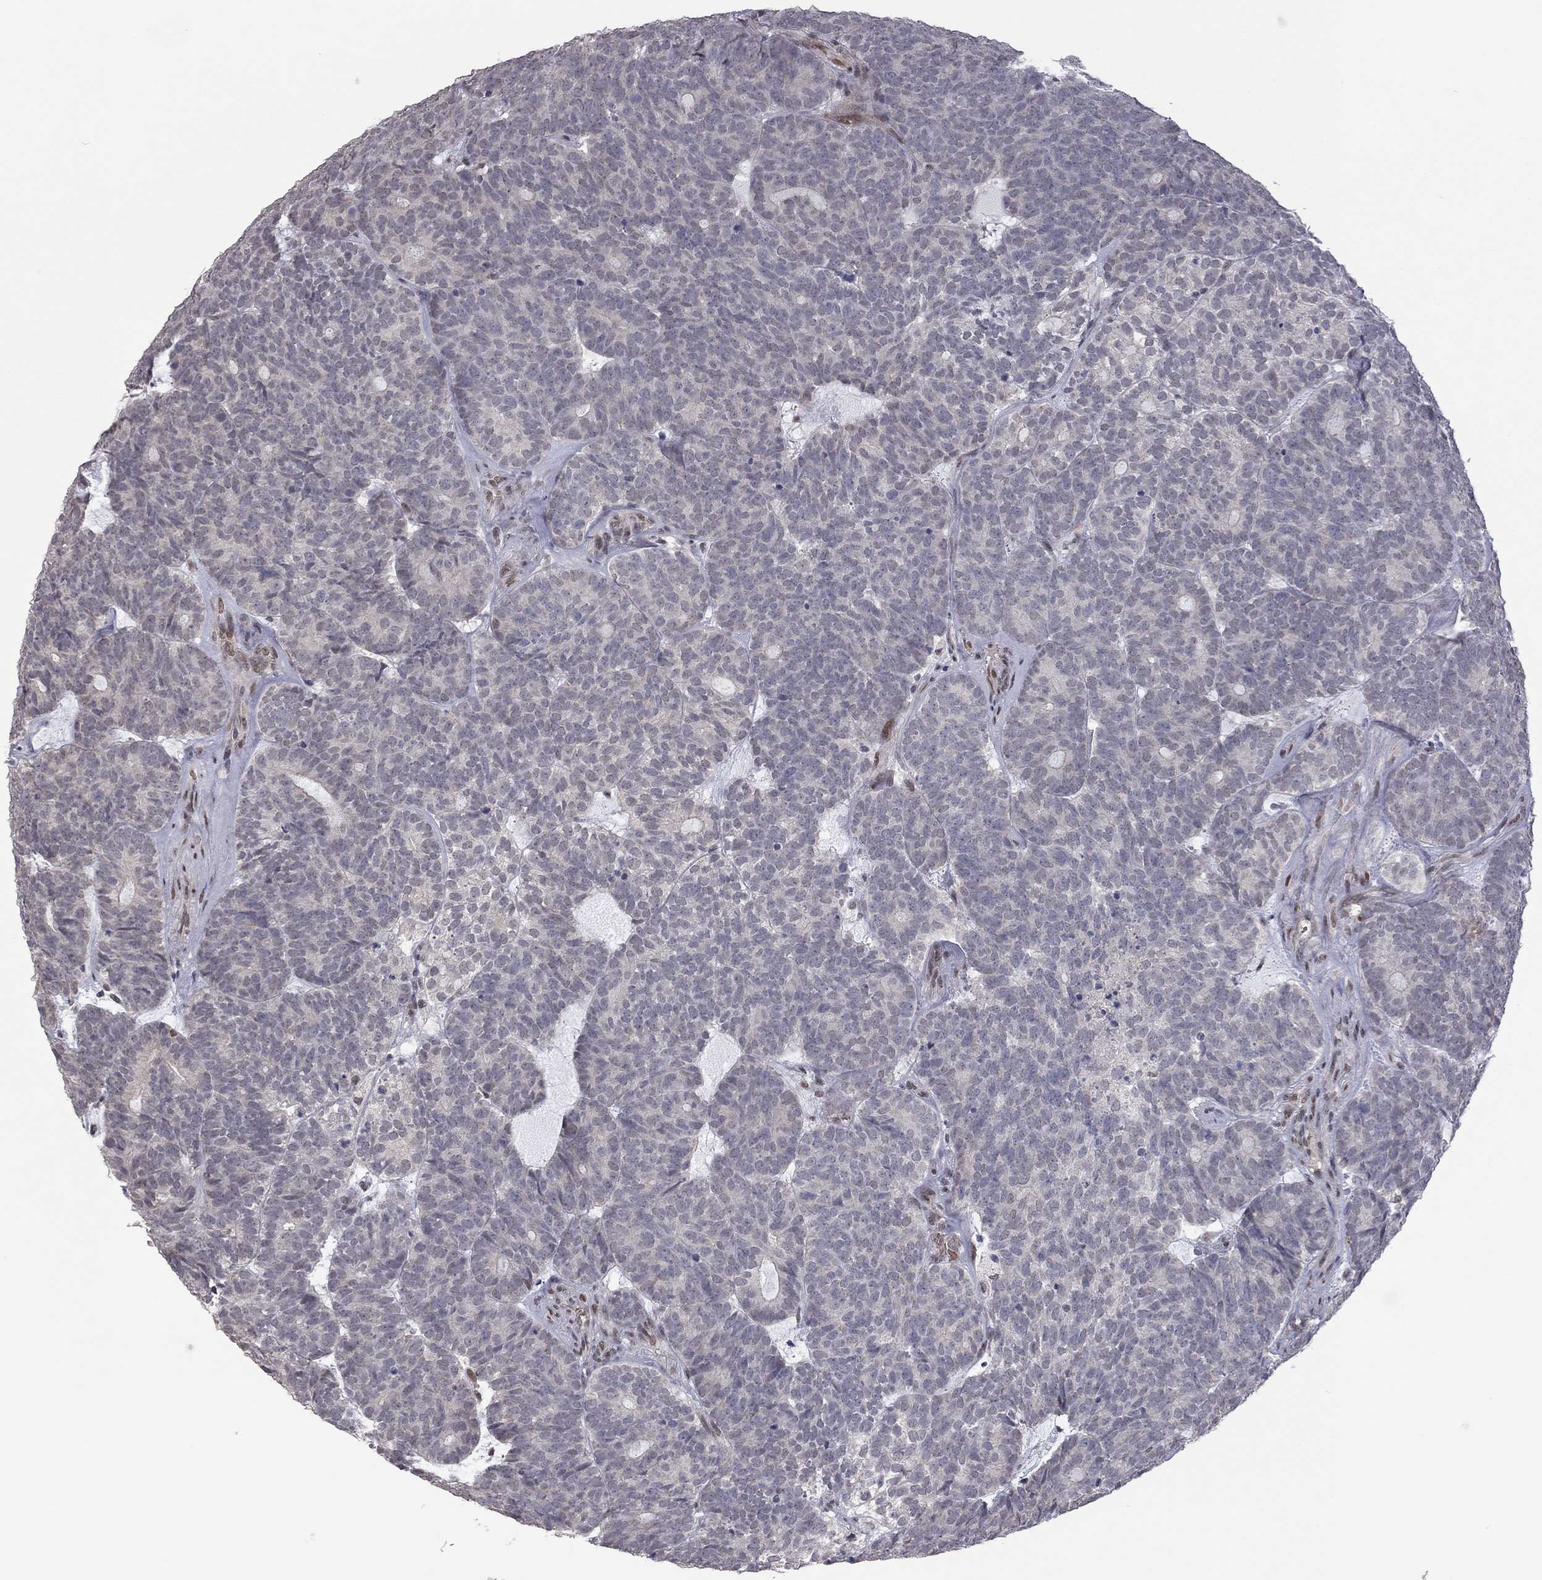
{"staining": {"intensity": "negative", "quantity": "none", "location": "none"}, "tissue": "head and neck cancer", "cell_type": "Tumor cells", "image_type": "cancer", "snomed": [{"axis": "morphology", "description": "Adenocarcinoma, NOS"}, {"axis": "topography", "description": "Head-Neck"}], "caption": "An immunohistochemistry histopathology image of adenocarcinoma (head and neck) is shown. There is no staining in tumor cells of adenocarcinoma (head and neck). (Stains: DAB IHC with hematoxylin counter stain, Microscopy: brightfield microscopy at high magnification).", "gene": "MC3R", "patient": {"sex": "female", "age": 81}}